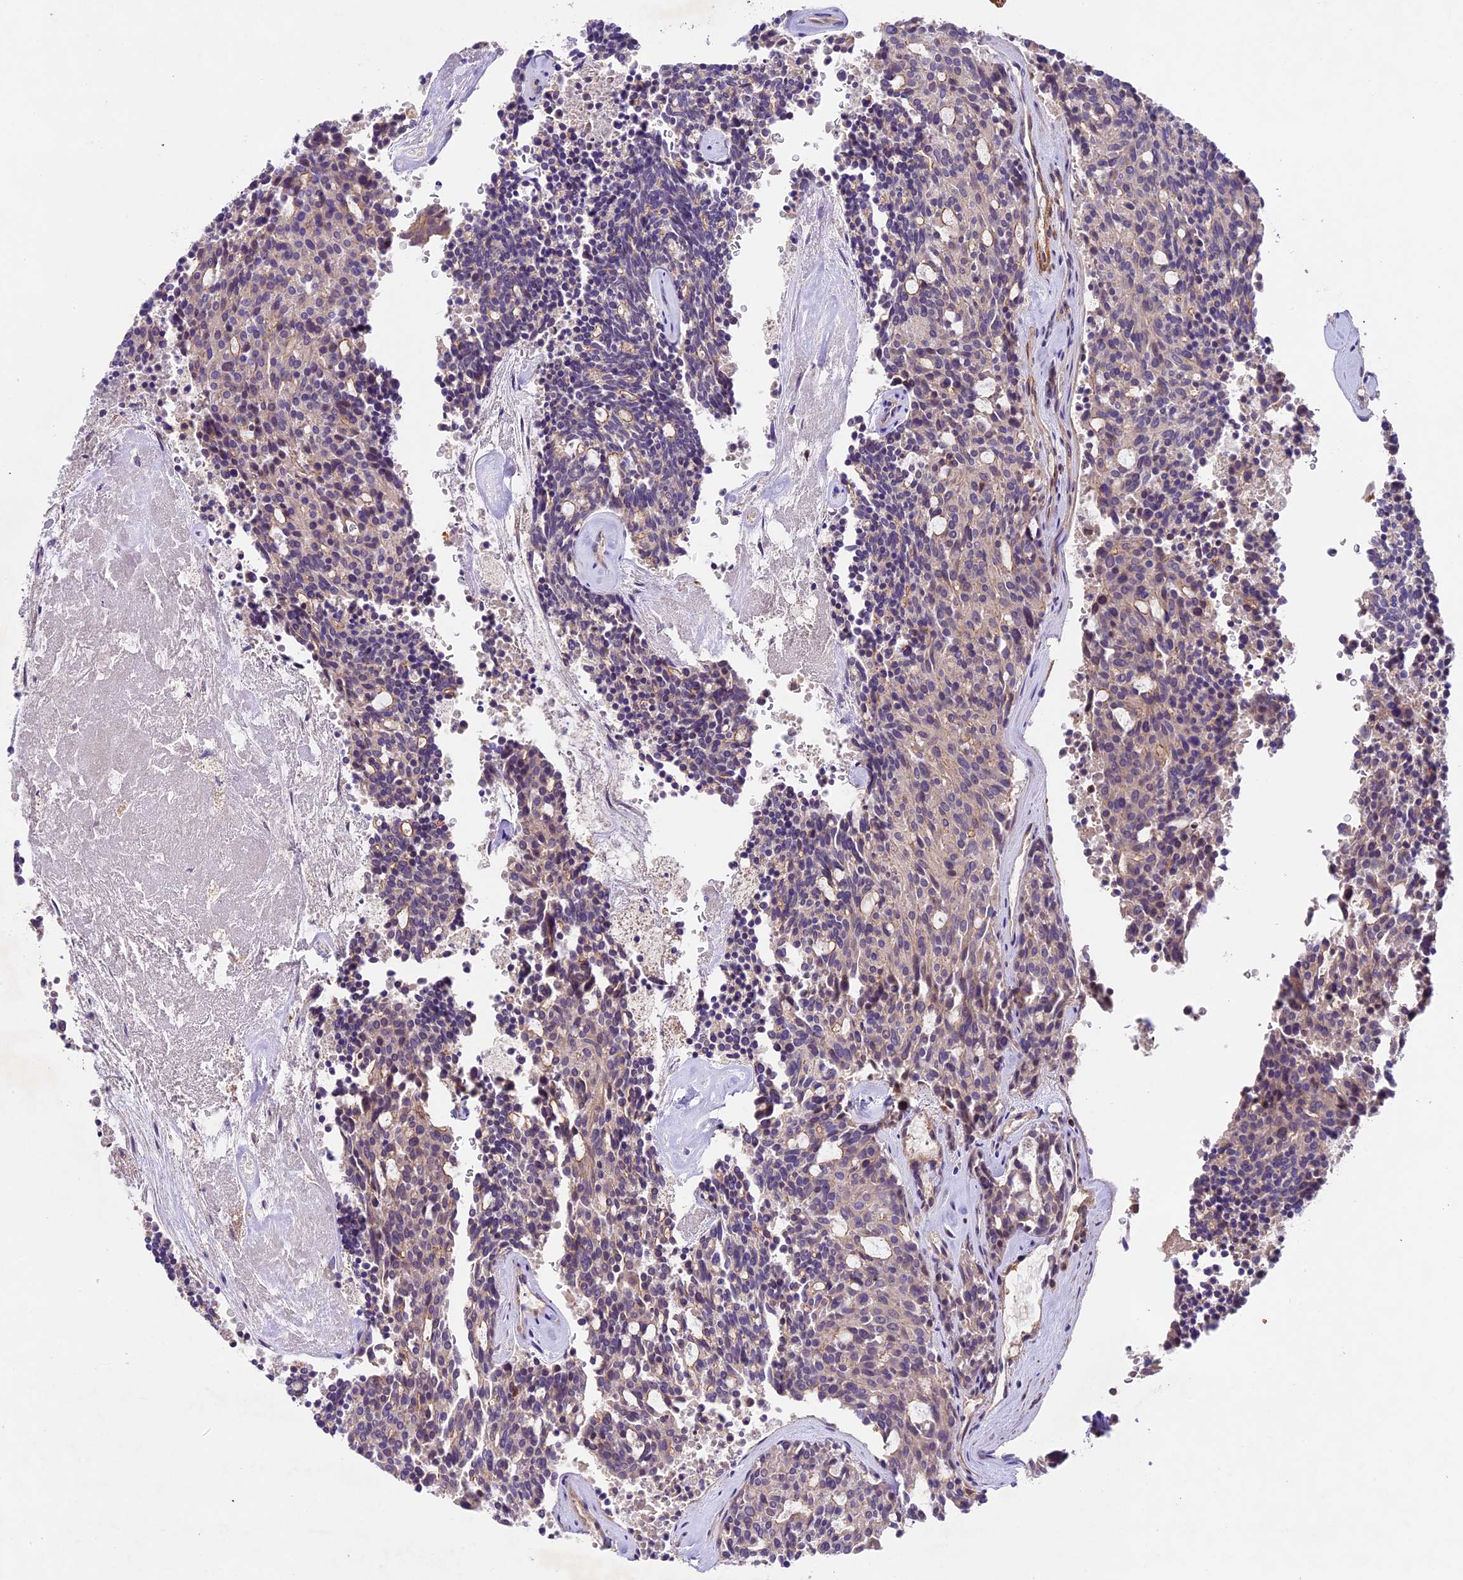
{"staining": {"intensity": "weak", "quantity": "25%-75%", "location": "cytoplasmic/membranous"}, "tissue": "carcinoid", "cell_type": "Tumor cells", "image_type": "cancer", "snomed": [{"axis": "morphology", "description": "Carcinoid, malignant, NOS"}, {"axis": "topography", "description": "Pancreas"}], "caption": "Carcinoid (malignant) stained with IHC displays weak cytoplasmic/membranous positivity in approximately 25%-75% of tumor cells. Immunohistochemistry stains the protein in brown and the nuclei are stained blue.", "gene": "TBC1D1", "patient": {"sex": "female", "age": 54}}